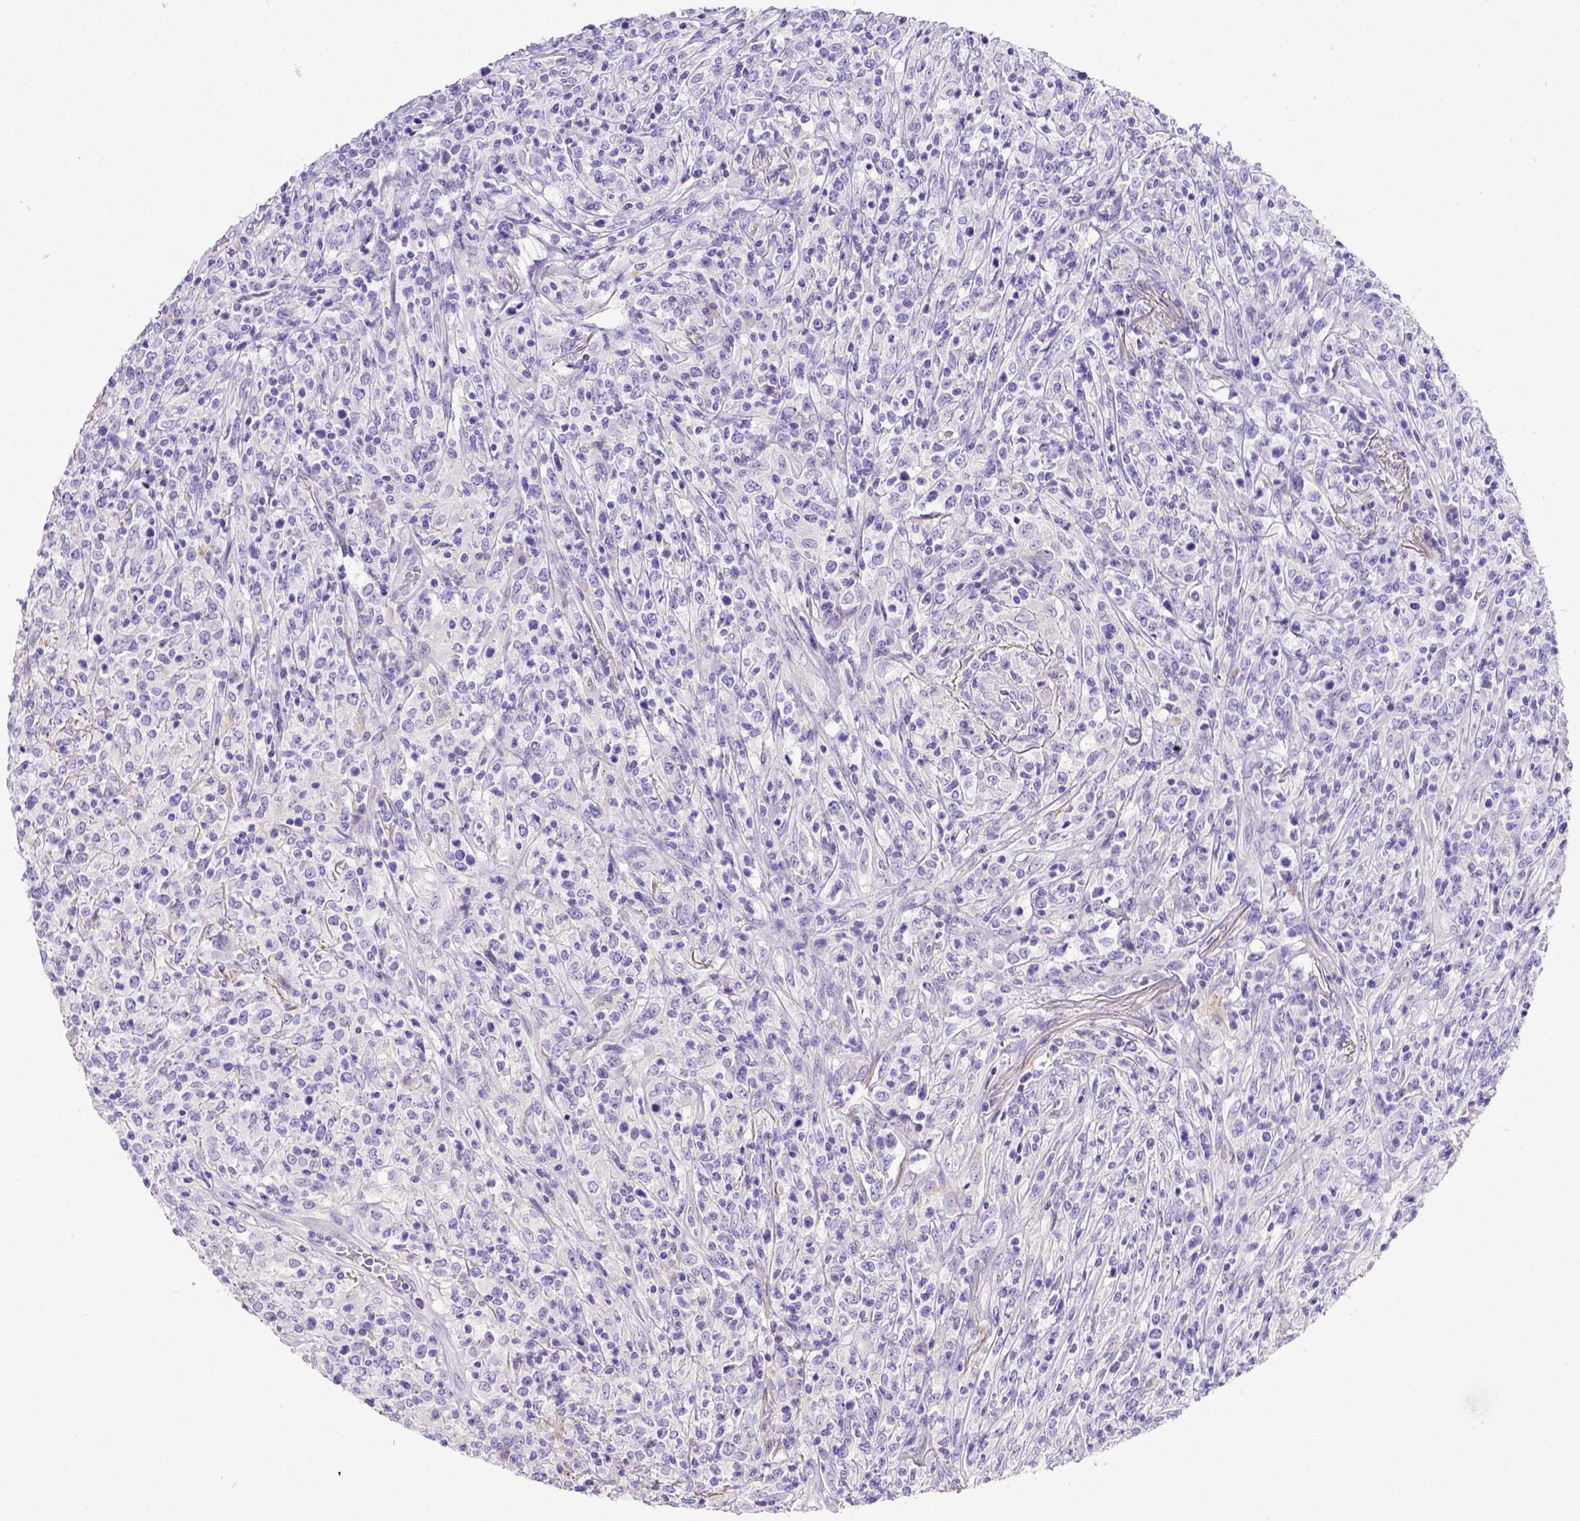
{"staining": {"intensity": "negative", "quantity": "none", "location": "none"}, "tissue": "lymphoma", "cell_type": "Tumor cells", "image_type": "cancer", "snomed": [{"axis": "morphology", "description": "Malignant lymphoma, non-Hodgkin's type, High grade"}, {"axis": "topography", "description": "Lung"}], "caption": "DAB immunohistochemical staining of human lymphoma shows no significant positivity in tumor cells. Nuclei are stained in blue.", "gene": "BTN1A1", "patient": {"sex": "male", "age": 79}}